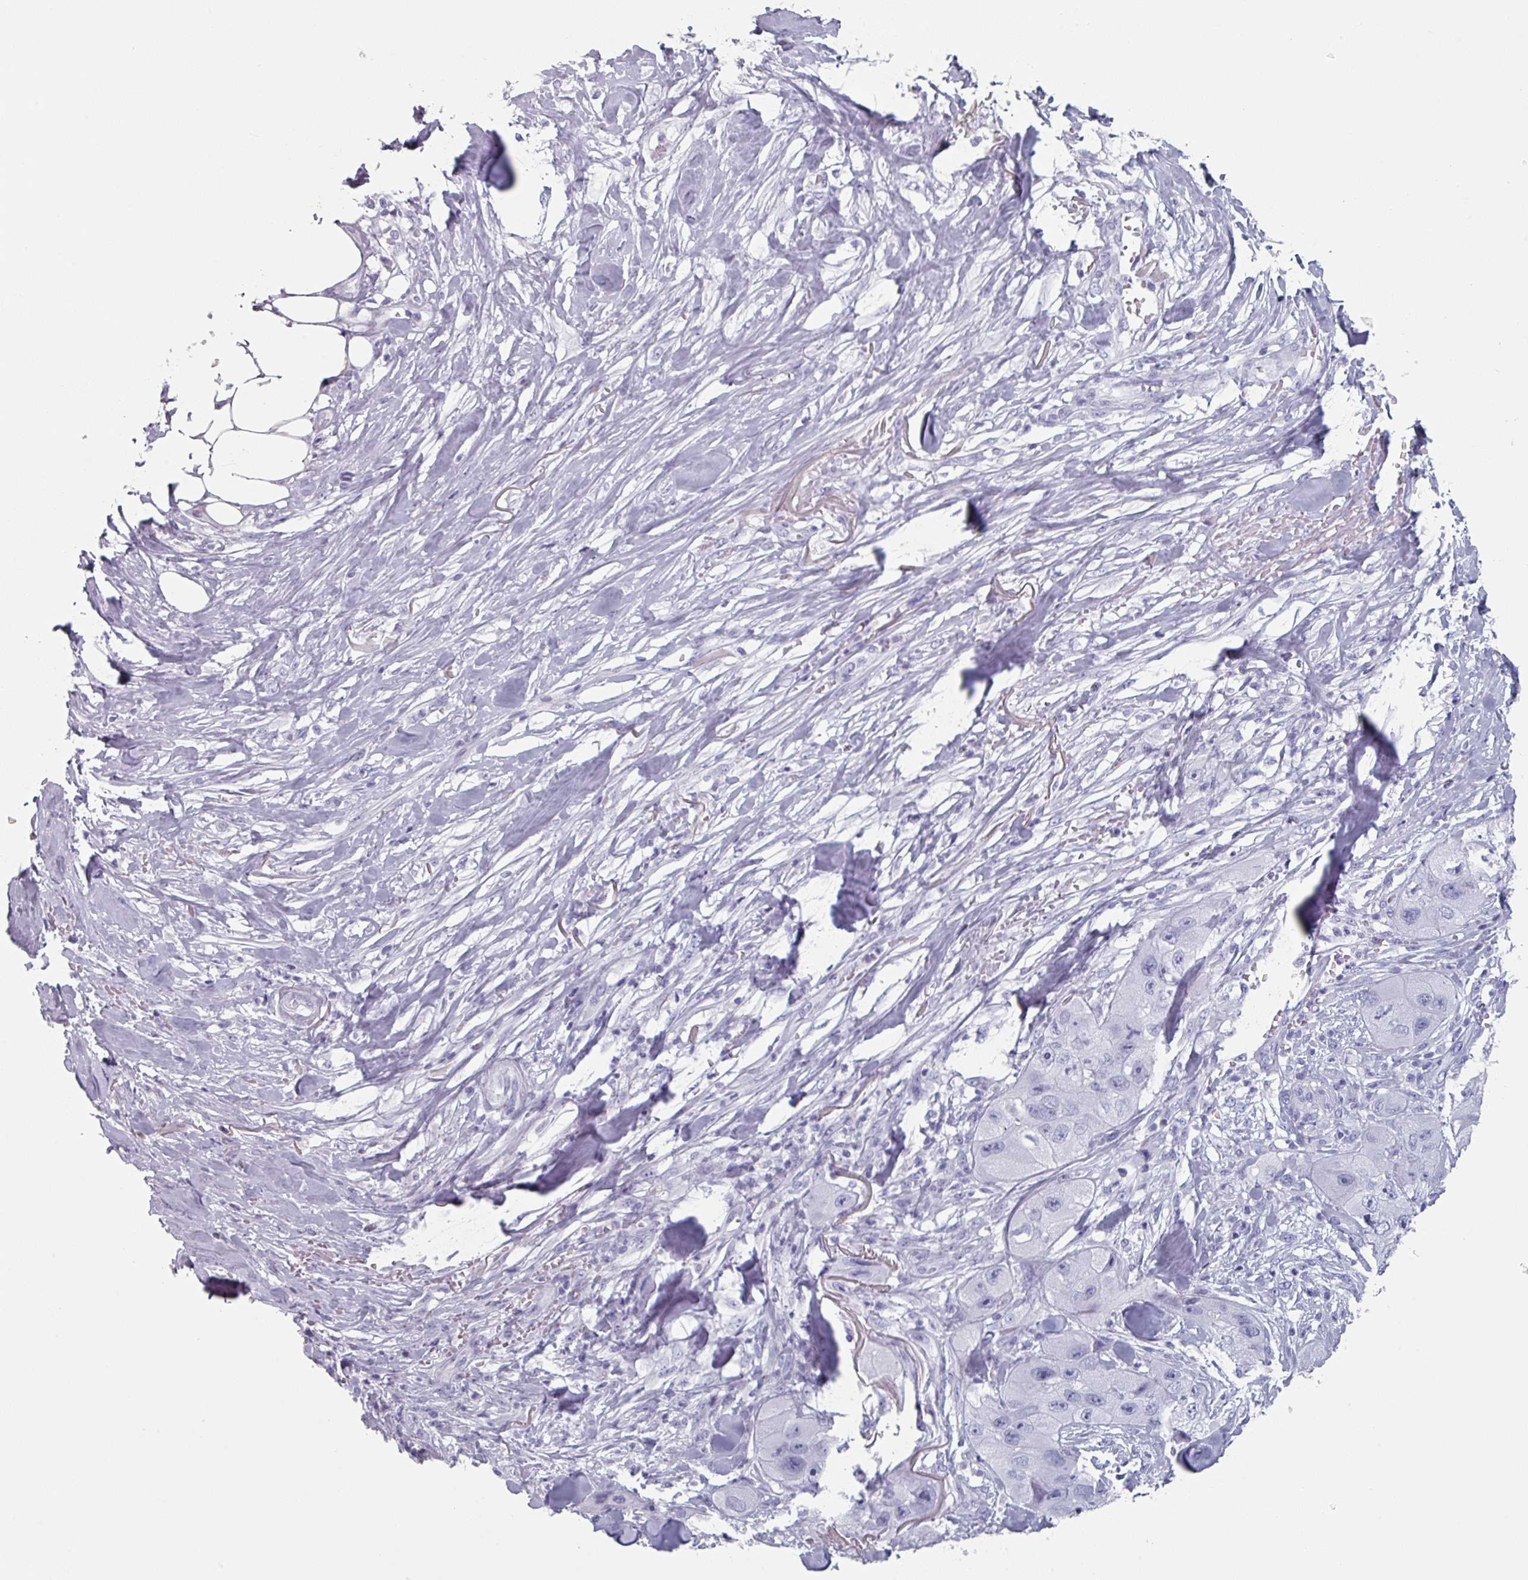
{"staining": {"intensity": "negative", "quantity": "none", "location": "none"}, "tissue": "skin cancer", "cell_type": "Tumor cells", "image_type": "cancer", "snomed": [{"axis": "morphology", "description": "Squamous cell carcinoma, NOS"}, {"axis": "topography", "description": "Skin"}, {"axis": "topography", "description": "Subcutis"}], "caption": "This is a image of immunohistochemistry staining of squamous cell carcinoma (skin), which shows no positivity in tumor cells.", "gene": "SLC35G2", "patient": {"sex": "male", "age": 73}}